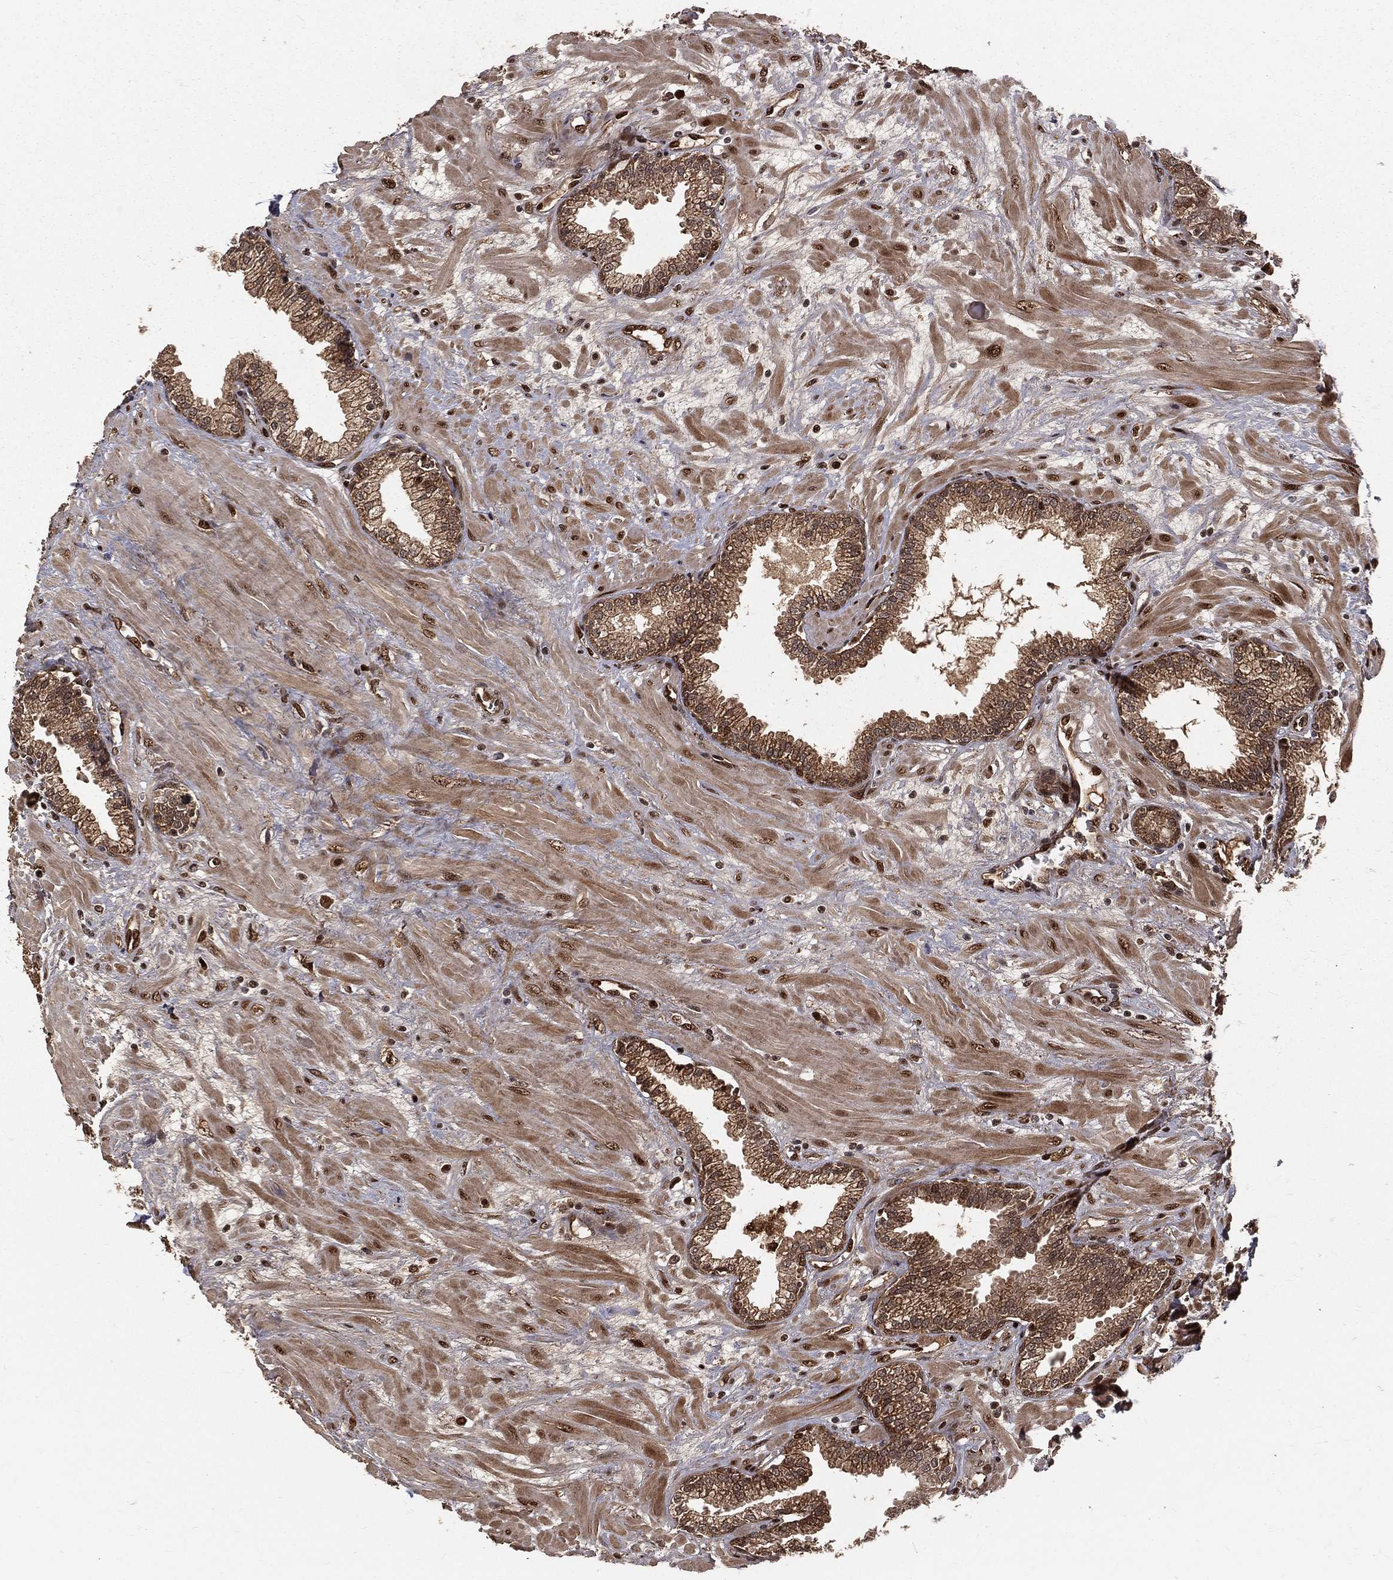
{"staining": {"intensity": "moderate", "quantity": ">75%", "location": "cytoplasmic/membranous"}, "tissue": "prostate", "cell_type": "Glandular cells", "image_type": "normal", "snomed": [{"axis": "morphology", "description": "Normal tissue, NOS"}, {"axis": "topography", "description": "Prostate"}], "caption": "This histopathology image reveals immunohistochemistry (IHC) staining of normal human prostate, with medium moderate cytoplasmic/membranous expression in approximately >75% of glandular cells.", "gene": "MAPK1", "patient": {"sex": "male", "age": 64}}